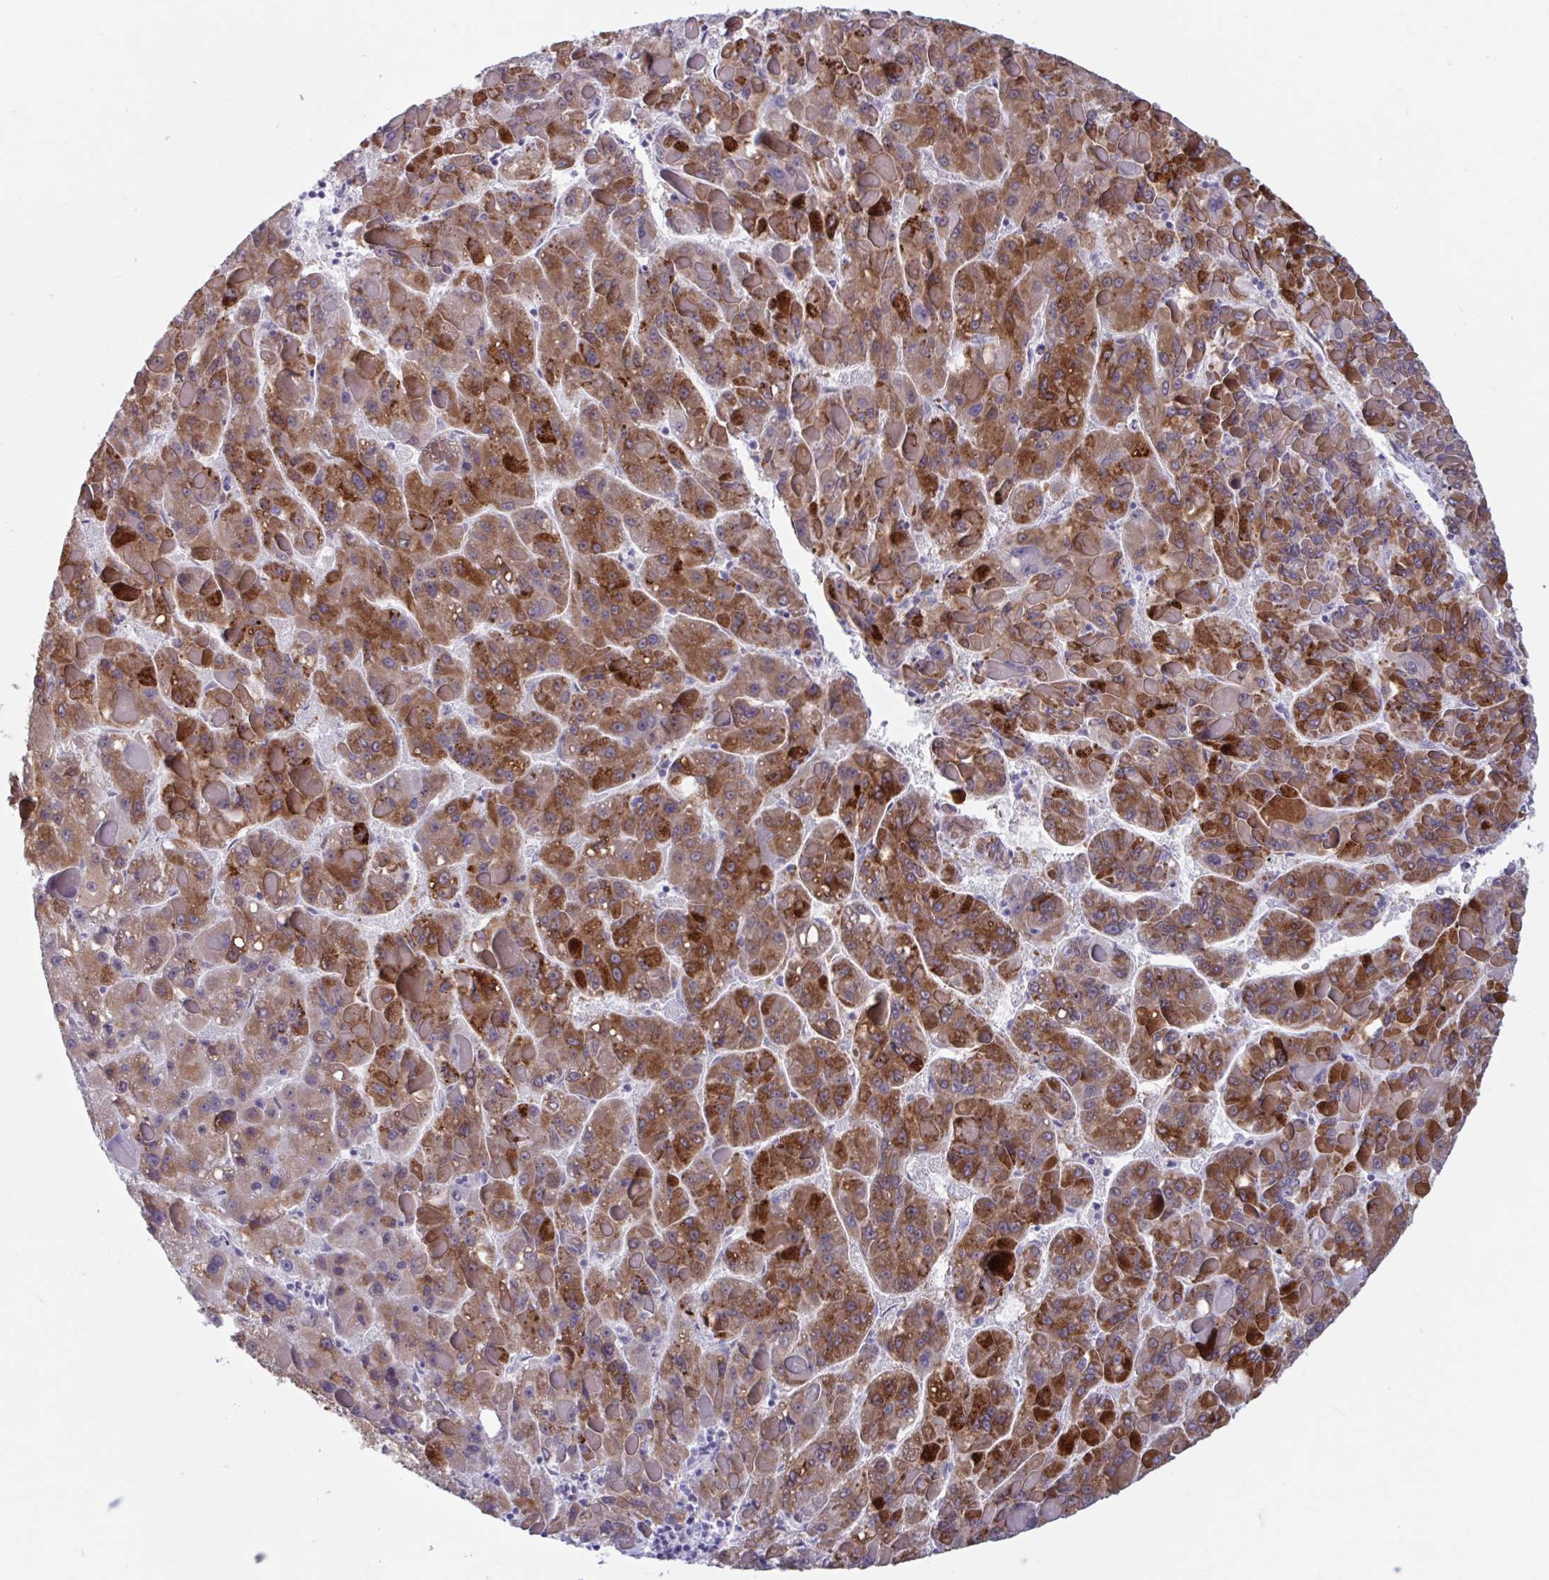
{"staining": {"intensity": "strong", "quantity": ">75%", "location": "cytoplasmic/membranous"}, "tissue": "liver cancer", "cell_type": "Tumor cells", "image_type": "cancer", "snomed": [{"axis": "morphology", "description": "Carcinoma, Hepatocellular, NOS"}, {"axis": "topography", "description": "Liver"}], "caption": "A photomicrograph showing strong cytoplasmic/membranous positivity in approximately >75% of tumor cells in liver cancer (hepatocellular carcinoma), as visualized by brown immunohistochemical staining.", "gene": "HSD17B6", "patient": {"sex": "female", "age": 82}}